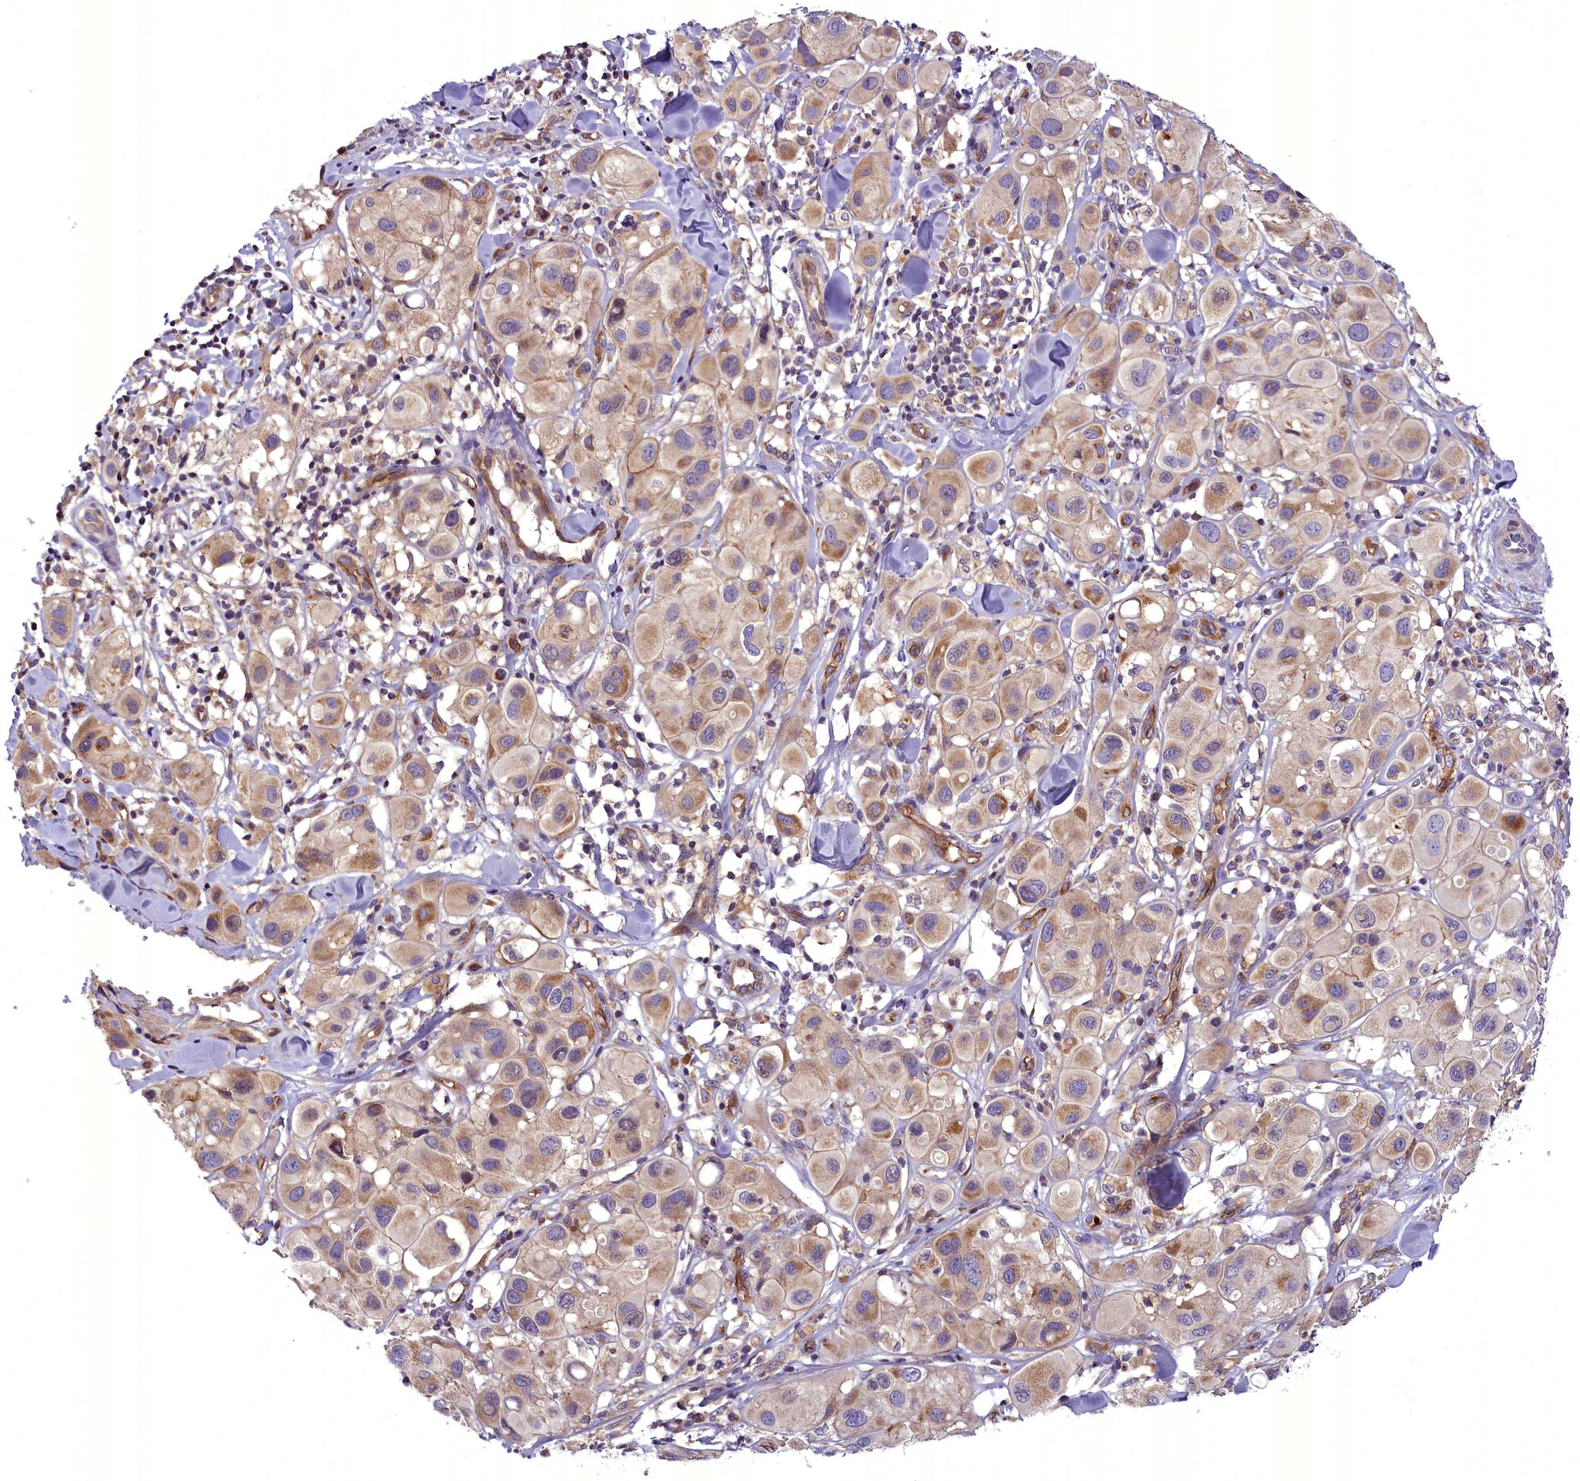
{"staining": {"intensity": "moderate", "quantity": ">75%", "location": "cytoplasmic/membranous"}, "tissue": "melanoma", "cell_type": "Tumor cells", "image_type": "cancer", "snomed": [{"axis": "morphology", "description": "Malignant melanoma, Metastatic site"}, {"axis": "topography", "description": "Skin"}], "caption": "Tumor cells display medium levels of moderate cytoplasmic/membranous staining in approximately >75% of cells in human malignant melanoma (metastatic site).", "gene": "DNAJB9", "patient": {"sex": "male", "age": 41}}